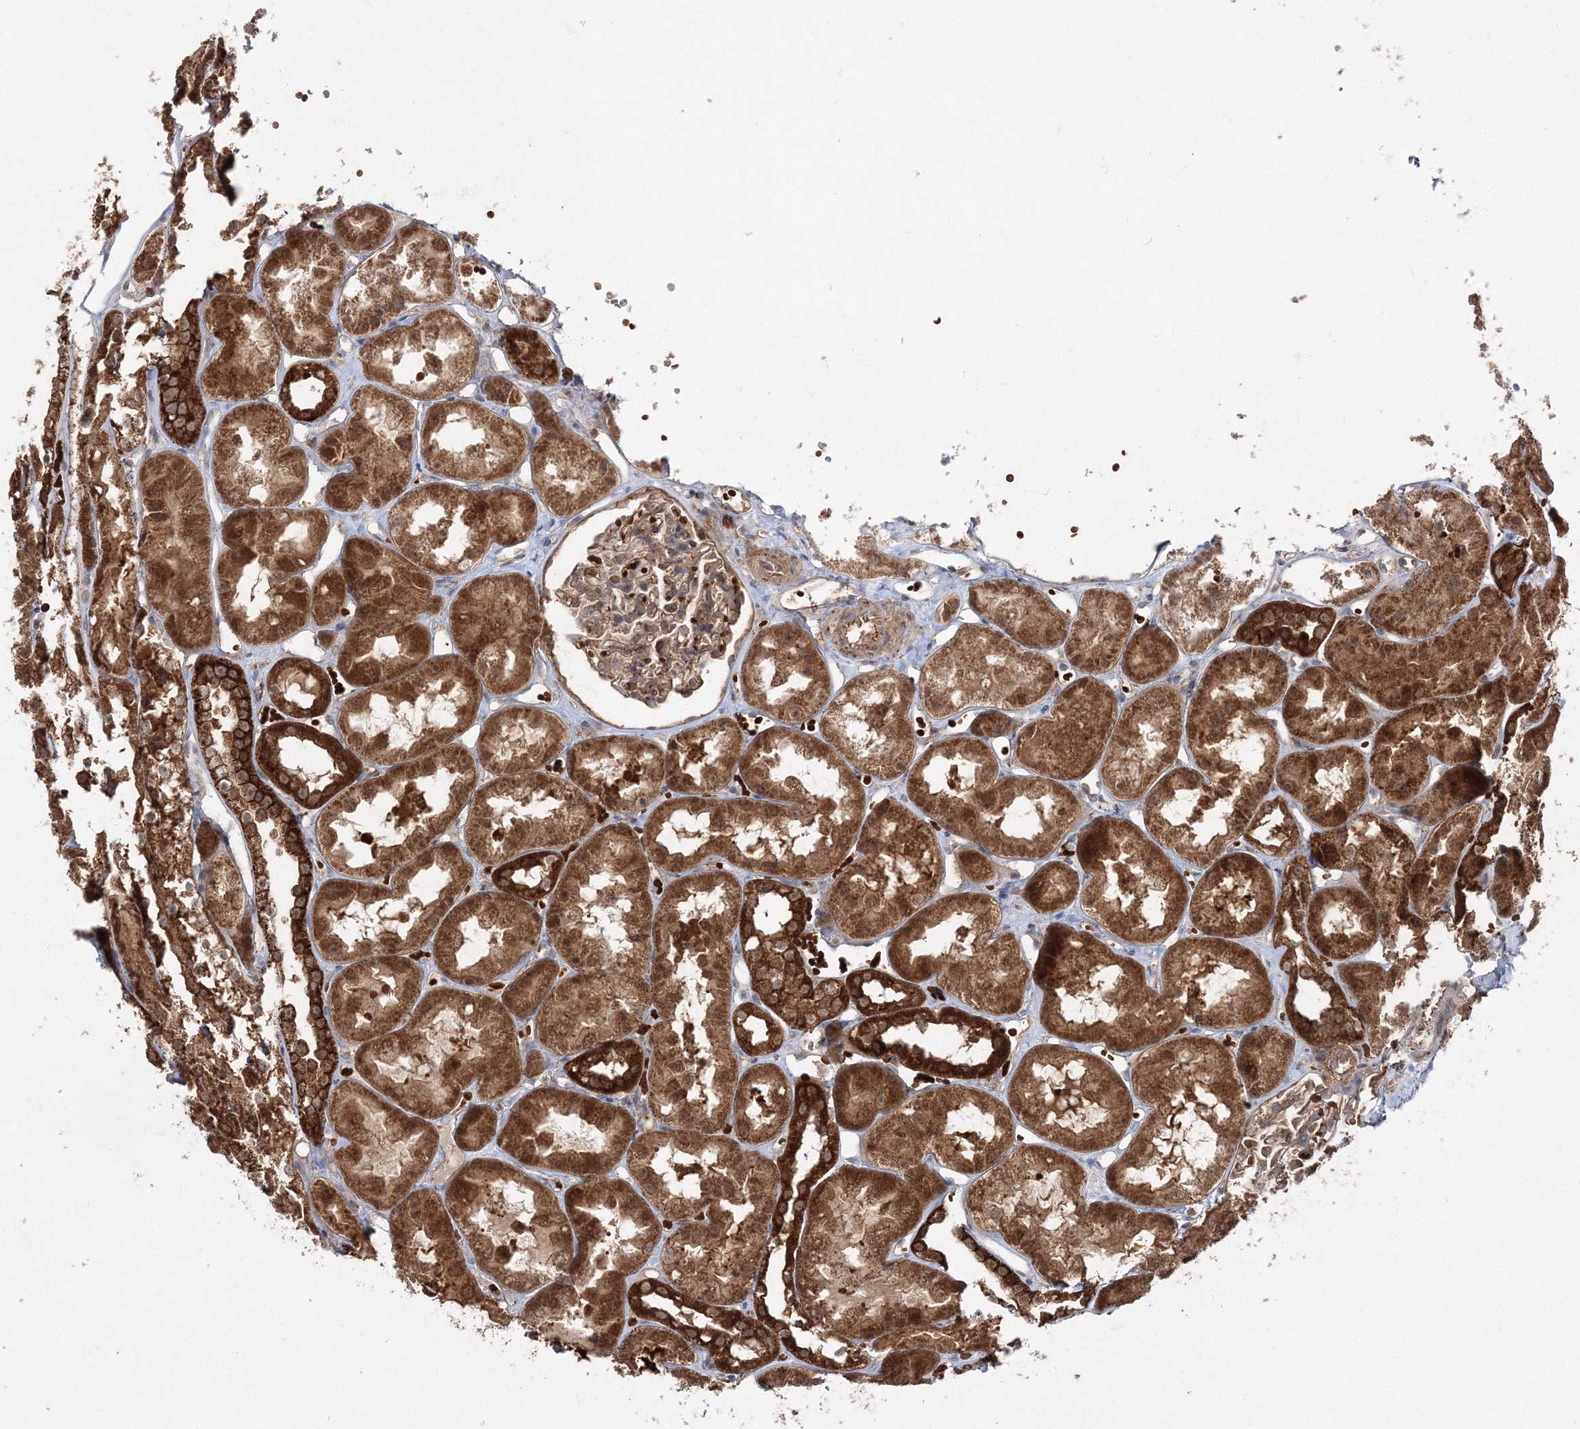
{"staining": {"intensity": "negative", "quantity": "none", "location": "none"}, "tissue": "kidney", "cell_type": "Cells in glomeruli", "image_type": "normal", "snomed": [{"axis": "morphology", "description": "Normal tissue, NOS"}, {"axis": "topography", "description": "Kidney"}], "caption": "Immunohistochemistry micrograph of normal kidney: kidney stained with DAB demonstrates no significant protein expression in cells in glomeruli.", "gene": "PCBD2", "patient": {"sex": "male", "age": 16}}